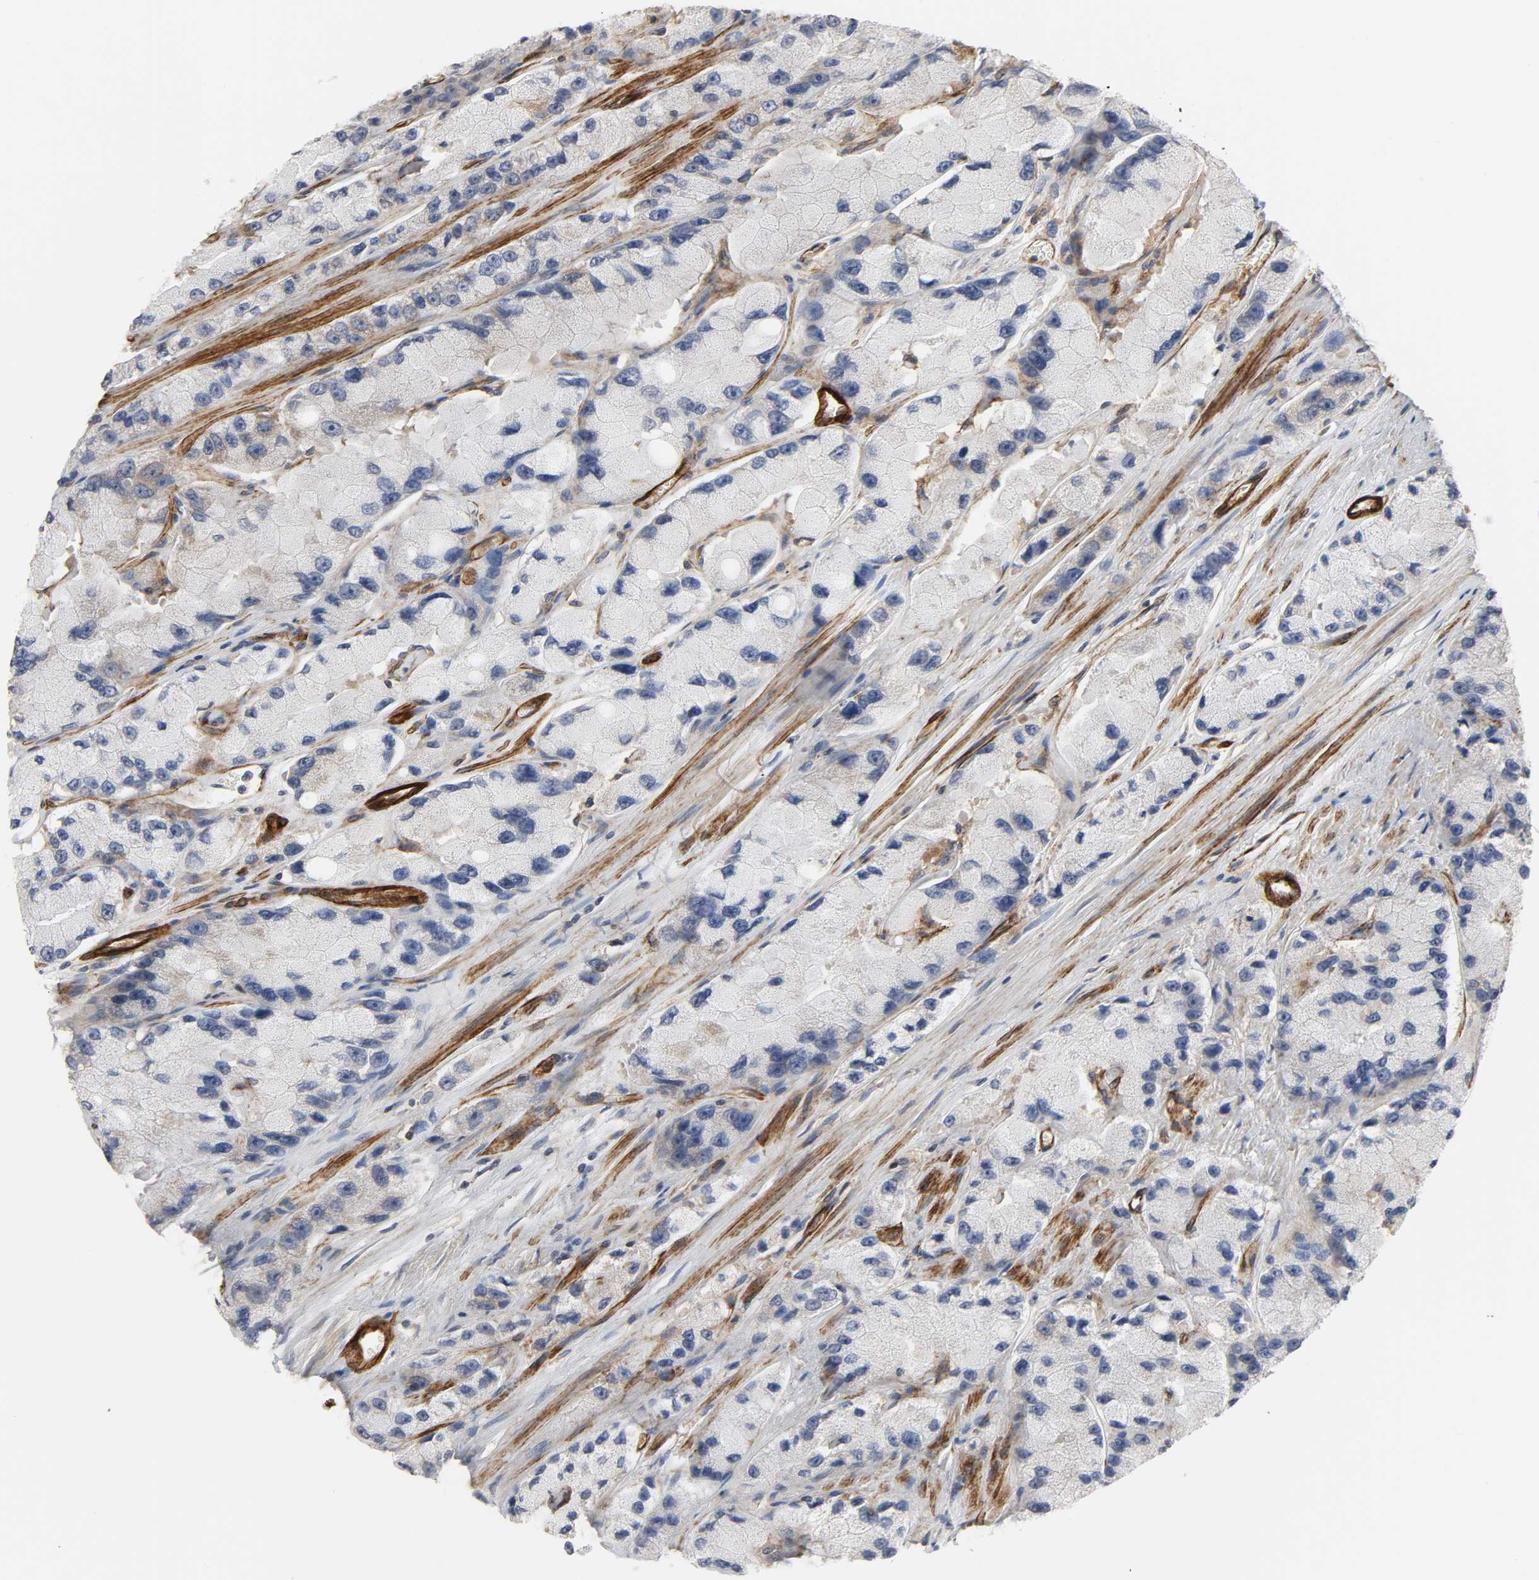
{"staining": {"intensity": "moderate", "quantity": "25%-75%", "location": "cytoplasmic/membranous"}, "tissue": "prostate cancer", "cell_type": "Tumor cells", "image_type": "cancer", "snomed": [{"axis": "morphology", "description": "Adenocarcinoma, High grade"}, {"axis": "topography", "description": "Prostate"}], "caption": "Moderate cytoplasmic/membranous protein expression is appreciated in approximately 25%-75% of tumor cells in prostate adenocarcinoma (high-grade).", "gene": "GNG2", "patient": {"sex": "male", "age": 58}}